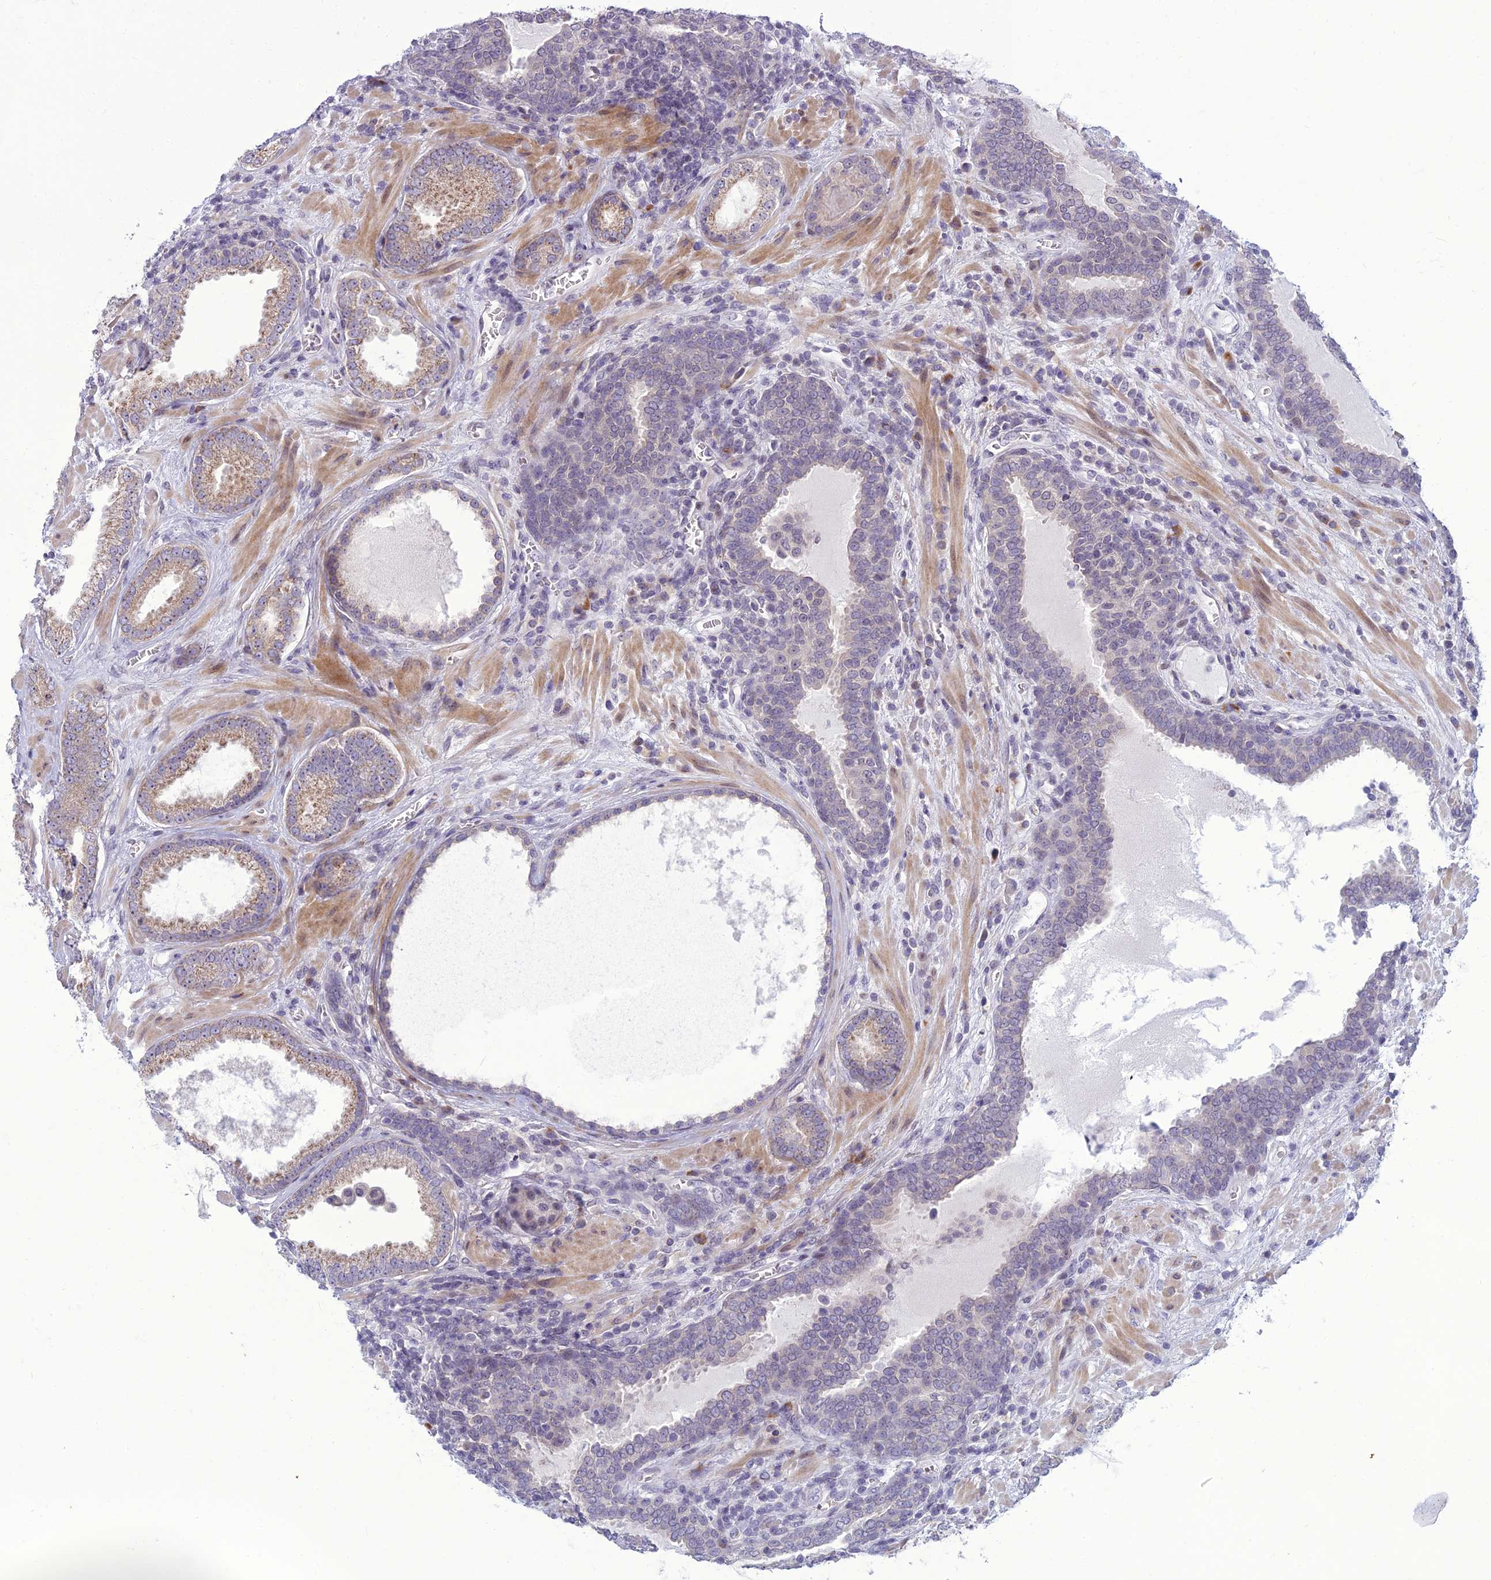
{"staining": {"intensity": "weak", "quantity": ">75%", "location": "cytoplasmic/membranous"}, "tissue": "prostate cancer", "cell_type": "Tumor cells", "image_type": "cancer", "snomed": [{"axis": "morphology", "description": "Adenocarcinoma, Low grade"}, {"axis": "topography", "description": "Prostate"}], "caption": "Prostate cancer tissue exhibits weak cytoplasmic/membranous staining in about >75% of tumor cells, visualized by immunohistochemistry. (Brightfield microscopy of DAB IHC at high magnification).", "gene": "DTX2", "patient": {"sex": "male", "age": 57}}